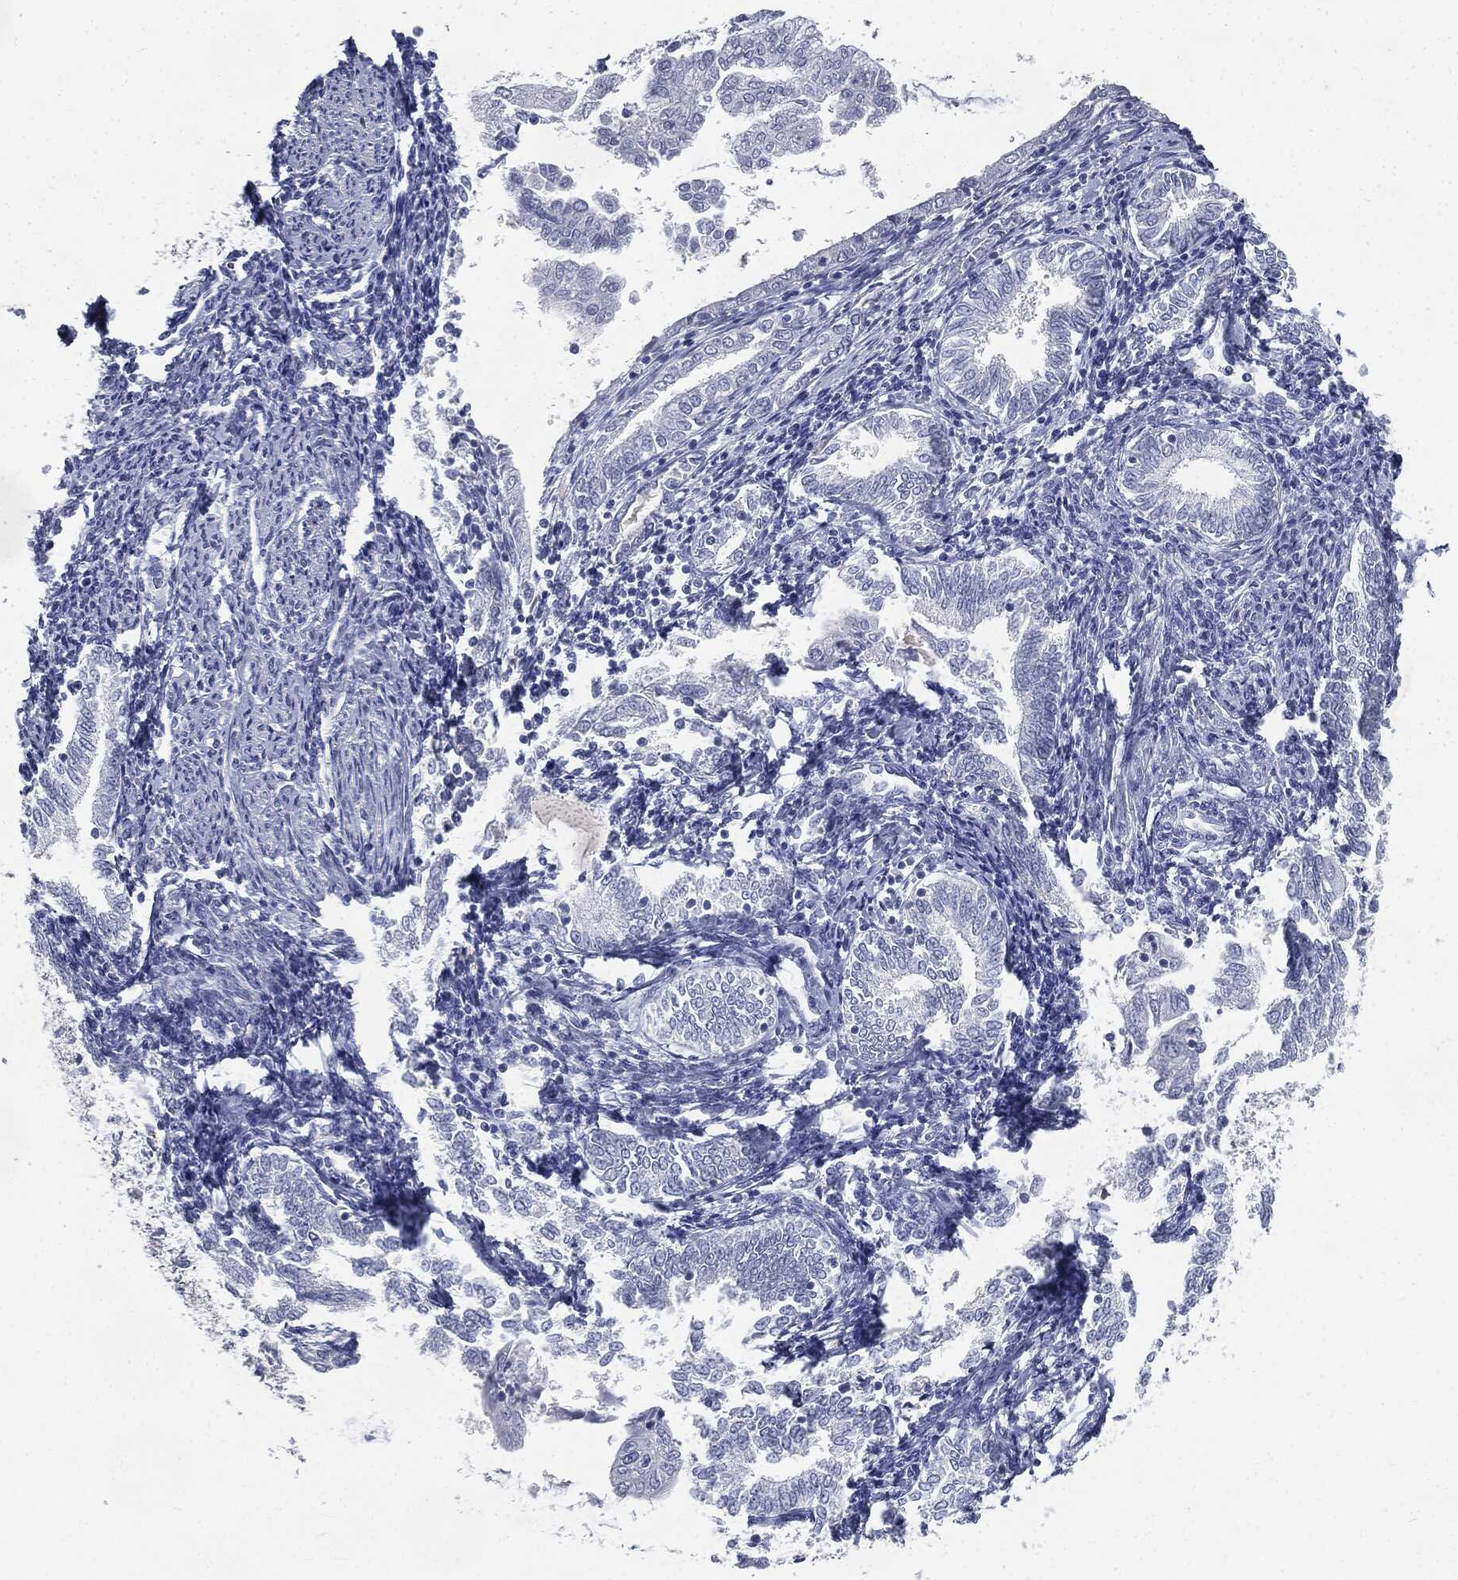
{"staining": {"intensity": "negative", "quantity": "none", "location": "none"}, "tissue": "endometrial cancer", "cell_type": "Tumor cells", "image_type": "cancer", "snomed": [{"axis": "morphology", "description": "Adenocarcinoma, NOS"}, {"axis": "topography", "description": "Endometrium"}], "caption": "An immunohistochemistry (IHC) photomicrograph of endometrial cancer is shown. There is no staining in tumor cells of endometrial cancer. (DAB (3,3'-diaminobenzidine) IHC with hematoxylin counter stain).", "gene": "SLC2A2", "patient": {"sex": "female", "age": 56}}